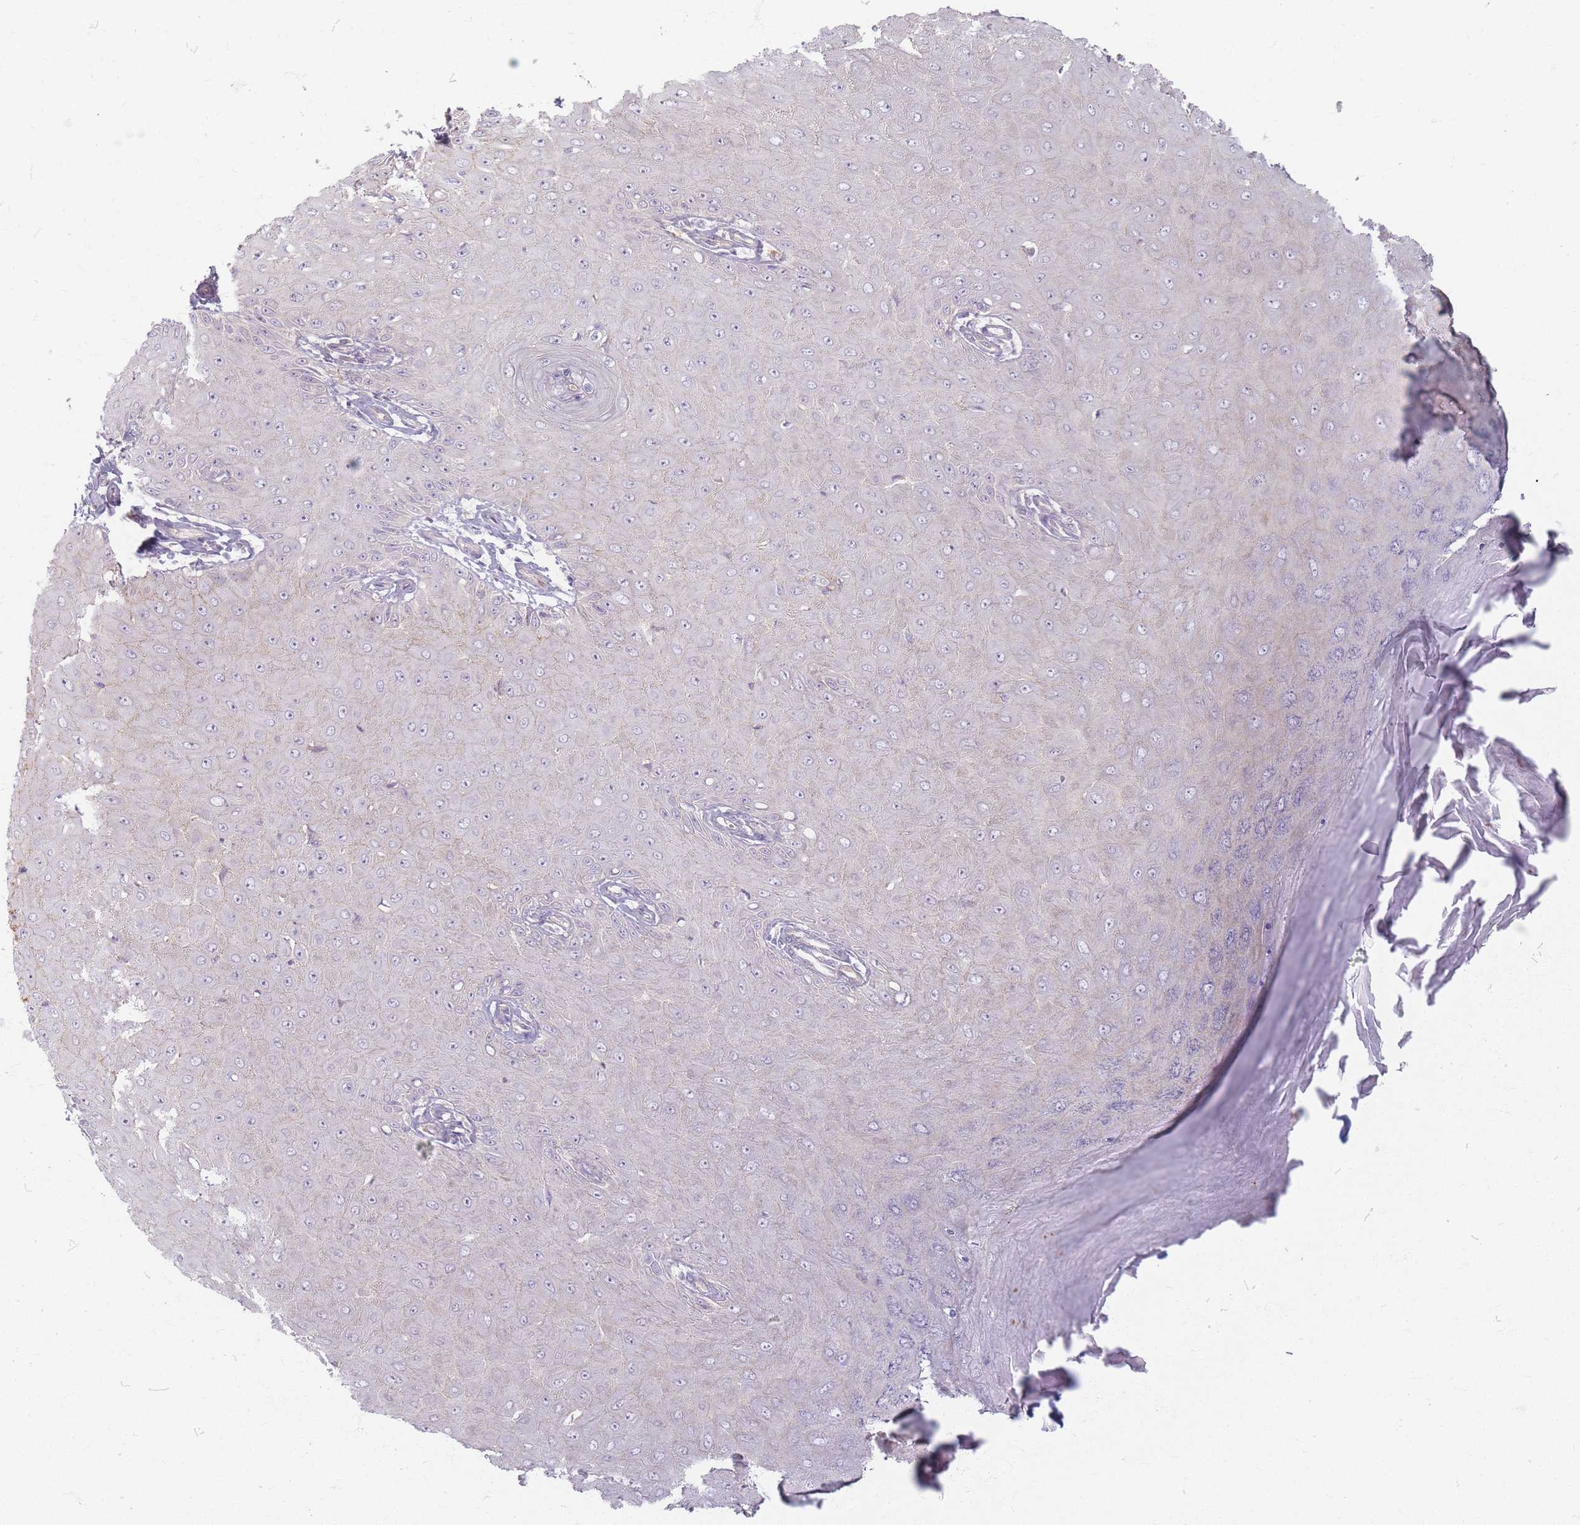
{"staining": {"intensity": "negative", "quantity": "none", "location": "none"}, "tissue": "skin cancer", "cell_type": "Tumor cells", "image_type": "cancer", "snomed": [{"axis": "morphology", "description": "Squamous cell carcinoma, NOS"}, {"axis": "topography", "description": "Skin"}], "caption": "IHC of human skin cancer shows no positivity in tumor cells.", "gene": "CHCHD7", "patient": {"sex": "male", "age": 70}}